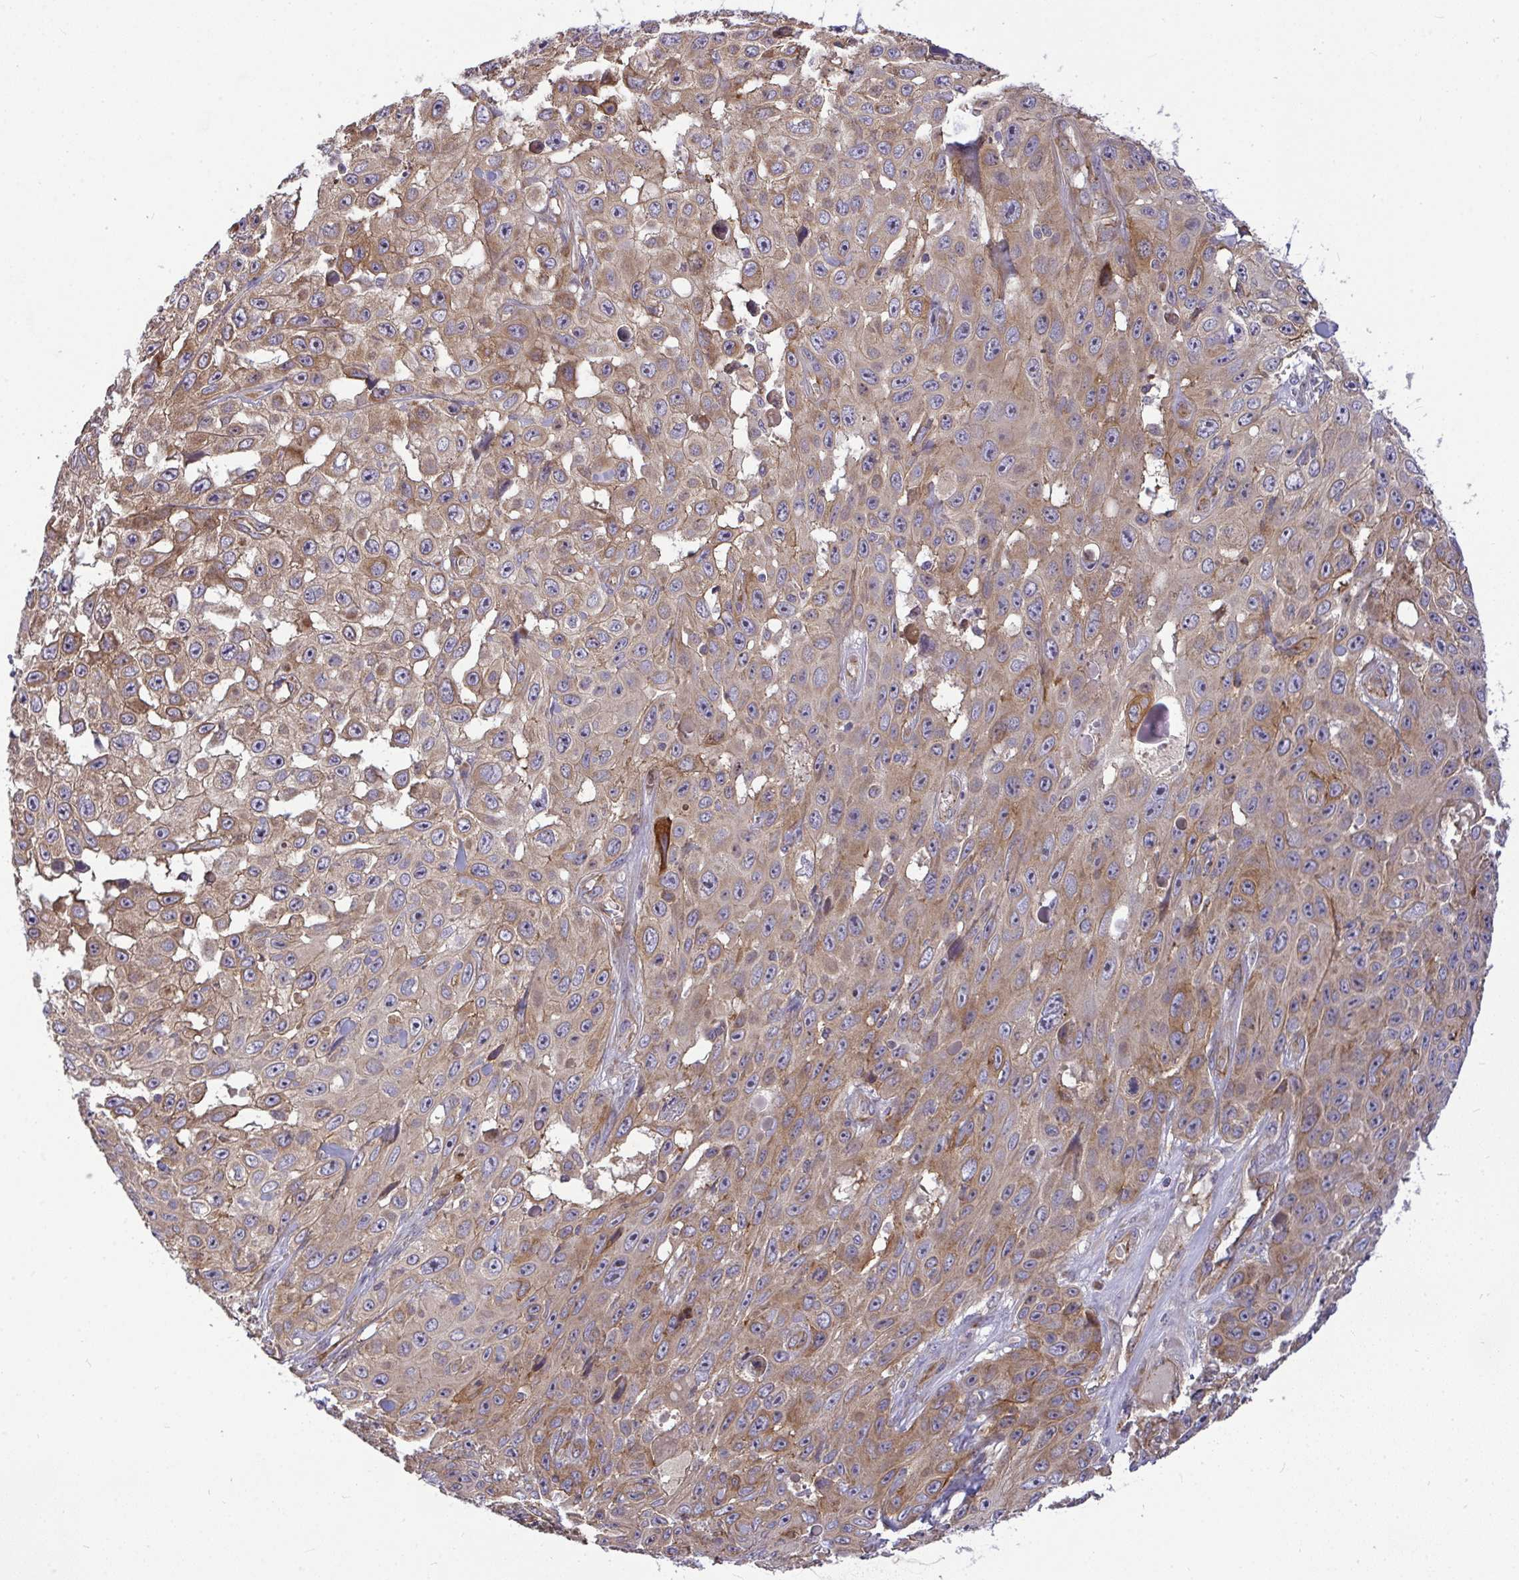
{"staining": {"intensity": "weak", "quantity": ">75%", "location": "cytoplasmic/membranous"}, "tissue": "skin cancer", "cell_type": "Tumor cells", "image_type": "cancer", "snomed": [{"axis": "morphology", "description": "Squamous cell carcinoma, NOS"}, {"axis": "topography", "description": "Skin"}], "caption": "Skin cancer (squamous cell carcinoma) stained with IHC reveals weak cytoplasmic/membranous staining in about >75% of tumor cells.", "gene": "B4GALT6", "patient": {"sex": "male", "age": 82}}